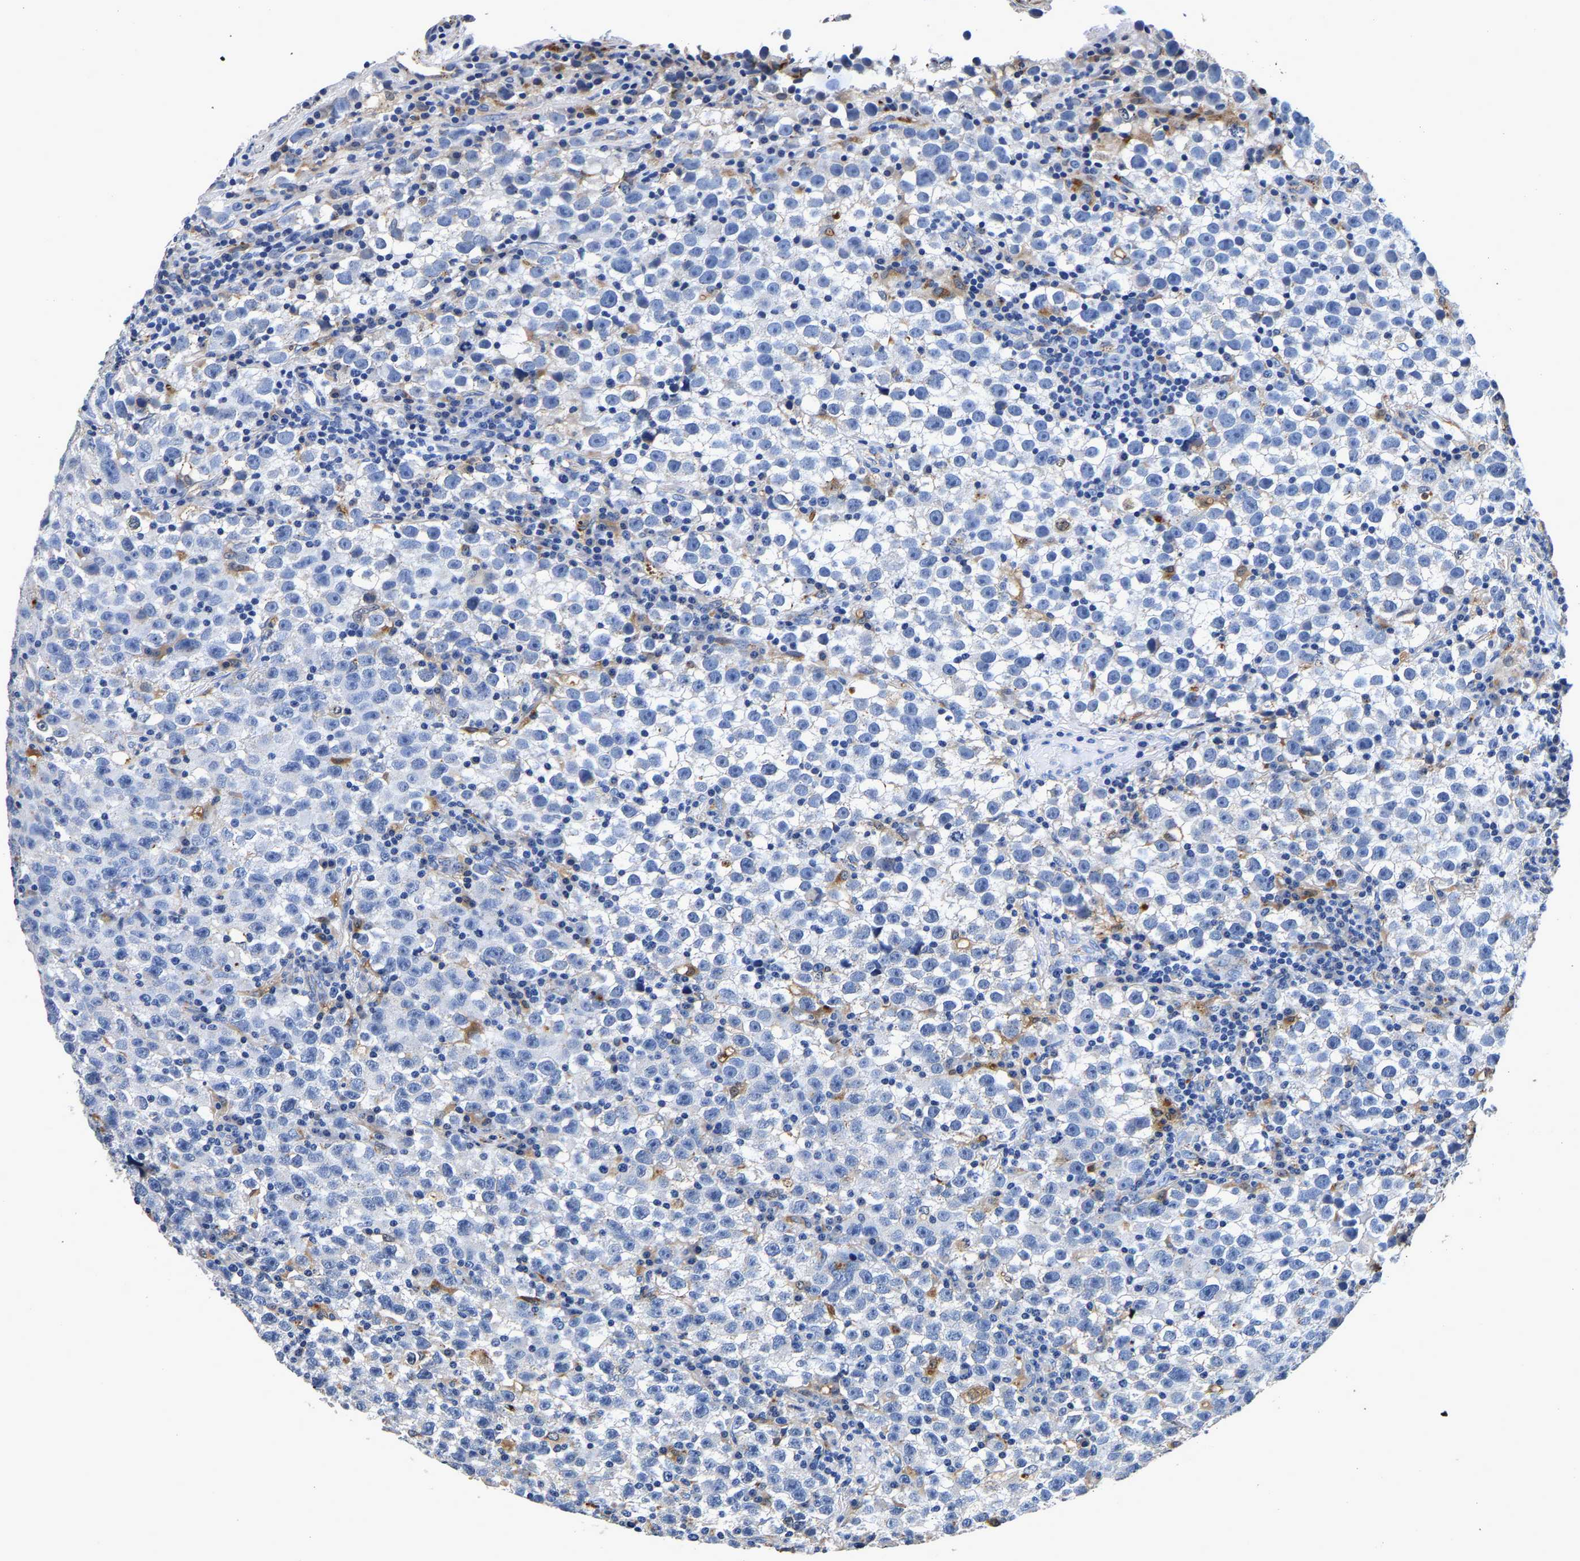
{"staining": {"intensity": "negative", "quantity": "none", "location": "none"}, "tissue": "testis cancer", "cell_type": "Tumor cells", "image_type": "cancer", "snomed": [{"axis": "morphology", "description": "Seminoma, NOS"}, {"axis": "topography", "description": "Testis"}], "caption": "Tumor cells show no significant protein staining in testis cancer (seminoma).", "gene": "GRN", "patient": {"sex": "male", "age": 22}}